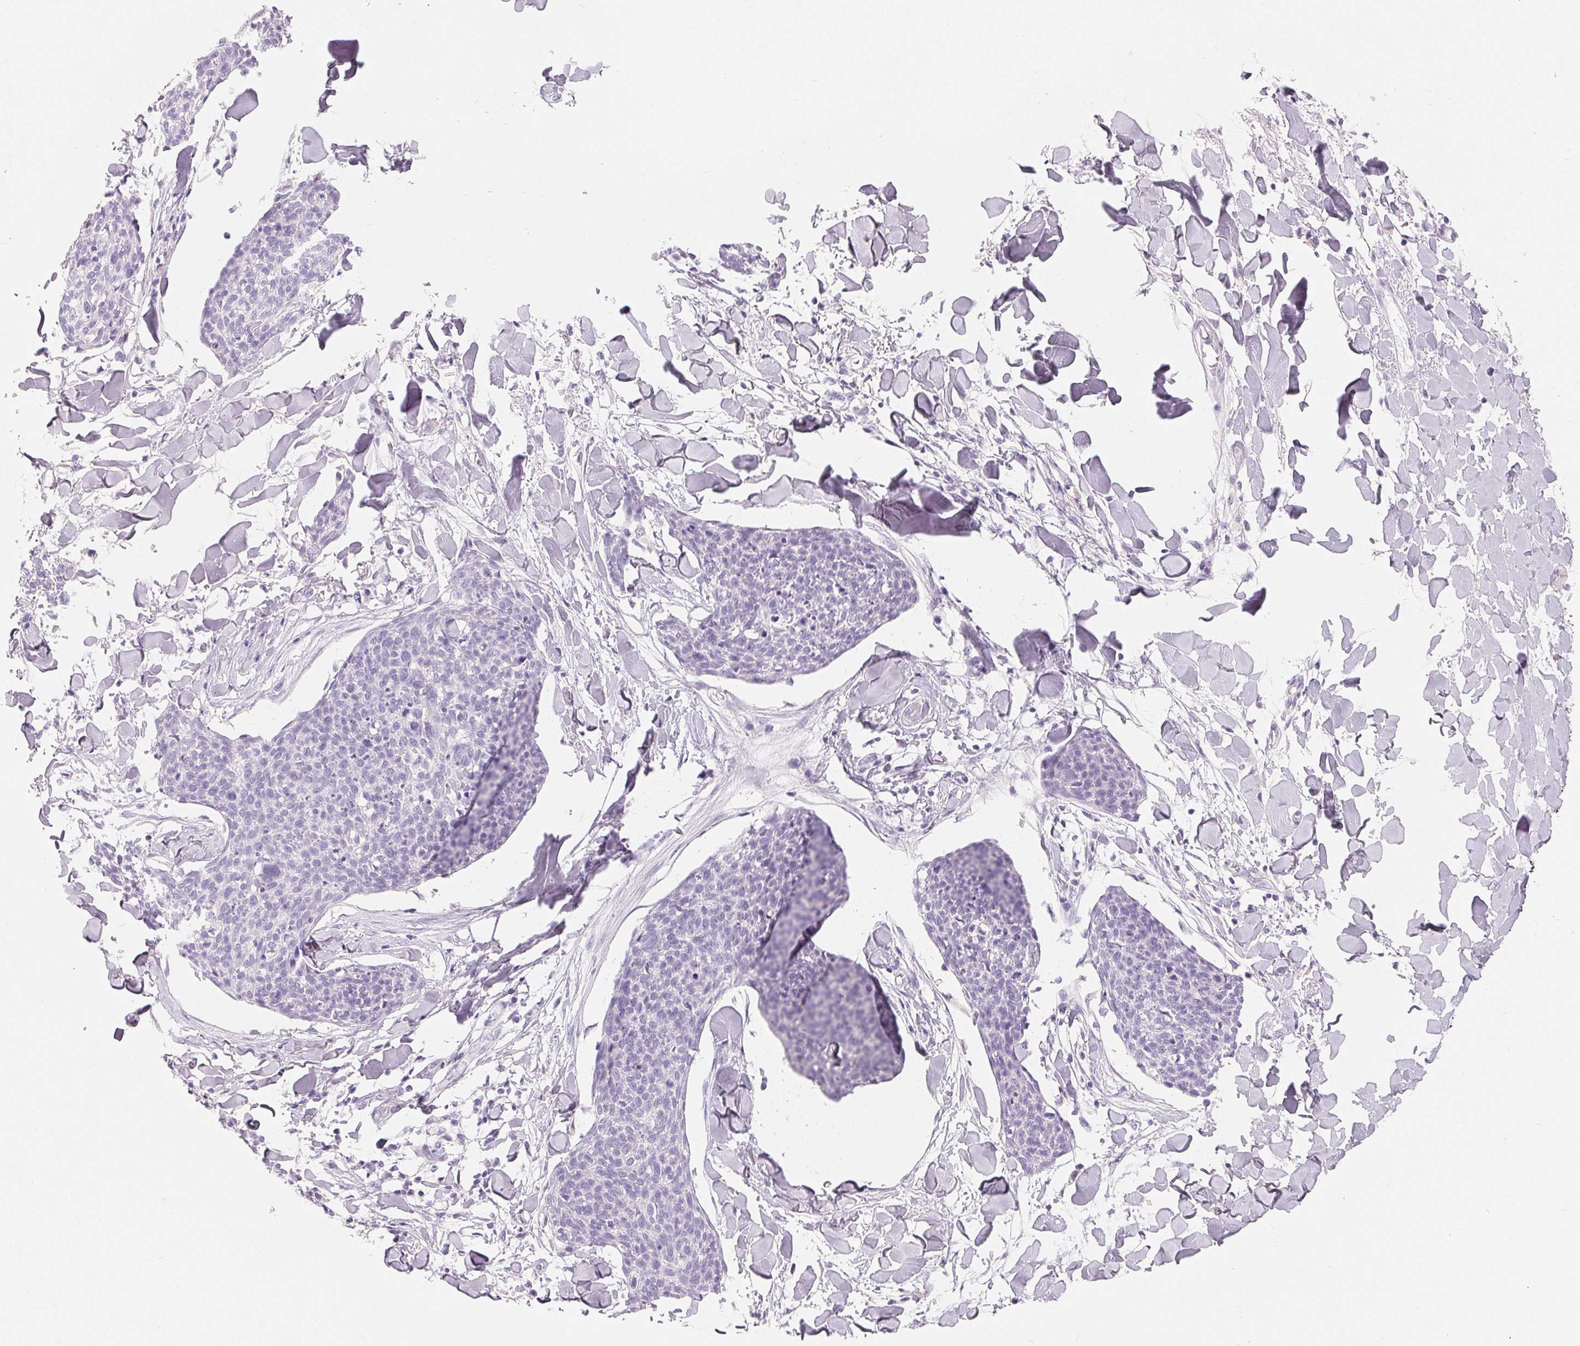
{"staining": {"intensity": "negative", "quantity": "none", "location": "none"}, "tissue": "skin cancer", "cell_type": "Tumor cells", "image_type": "cancer", "snomed": [{"axis": "morphology", "description": "Squamous cell carcinoma, NOS"}, {"axis": "topography", "description": "Skin"}, {"axis": "topography", "description": "Vulva"}], "caption": "IHC of skin cancer (squamous cell carcinoma) shows no positivity in tumor cells.", "gene": "SPACA5B", "patient": {"sex": "female", "age": 75}}